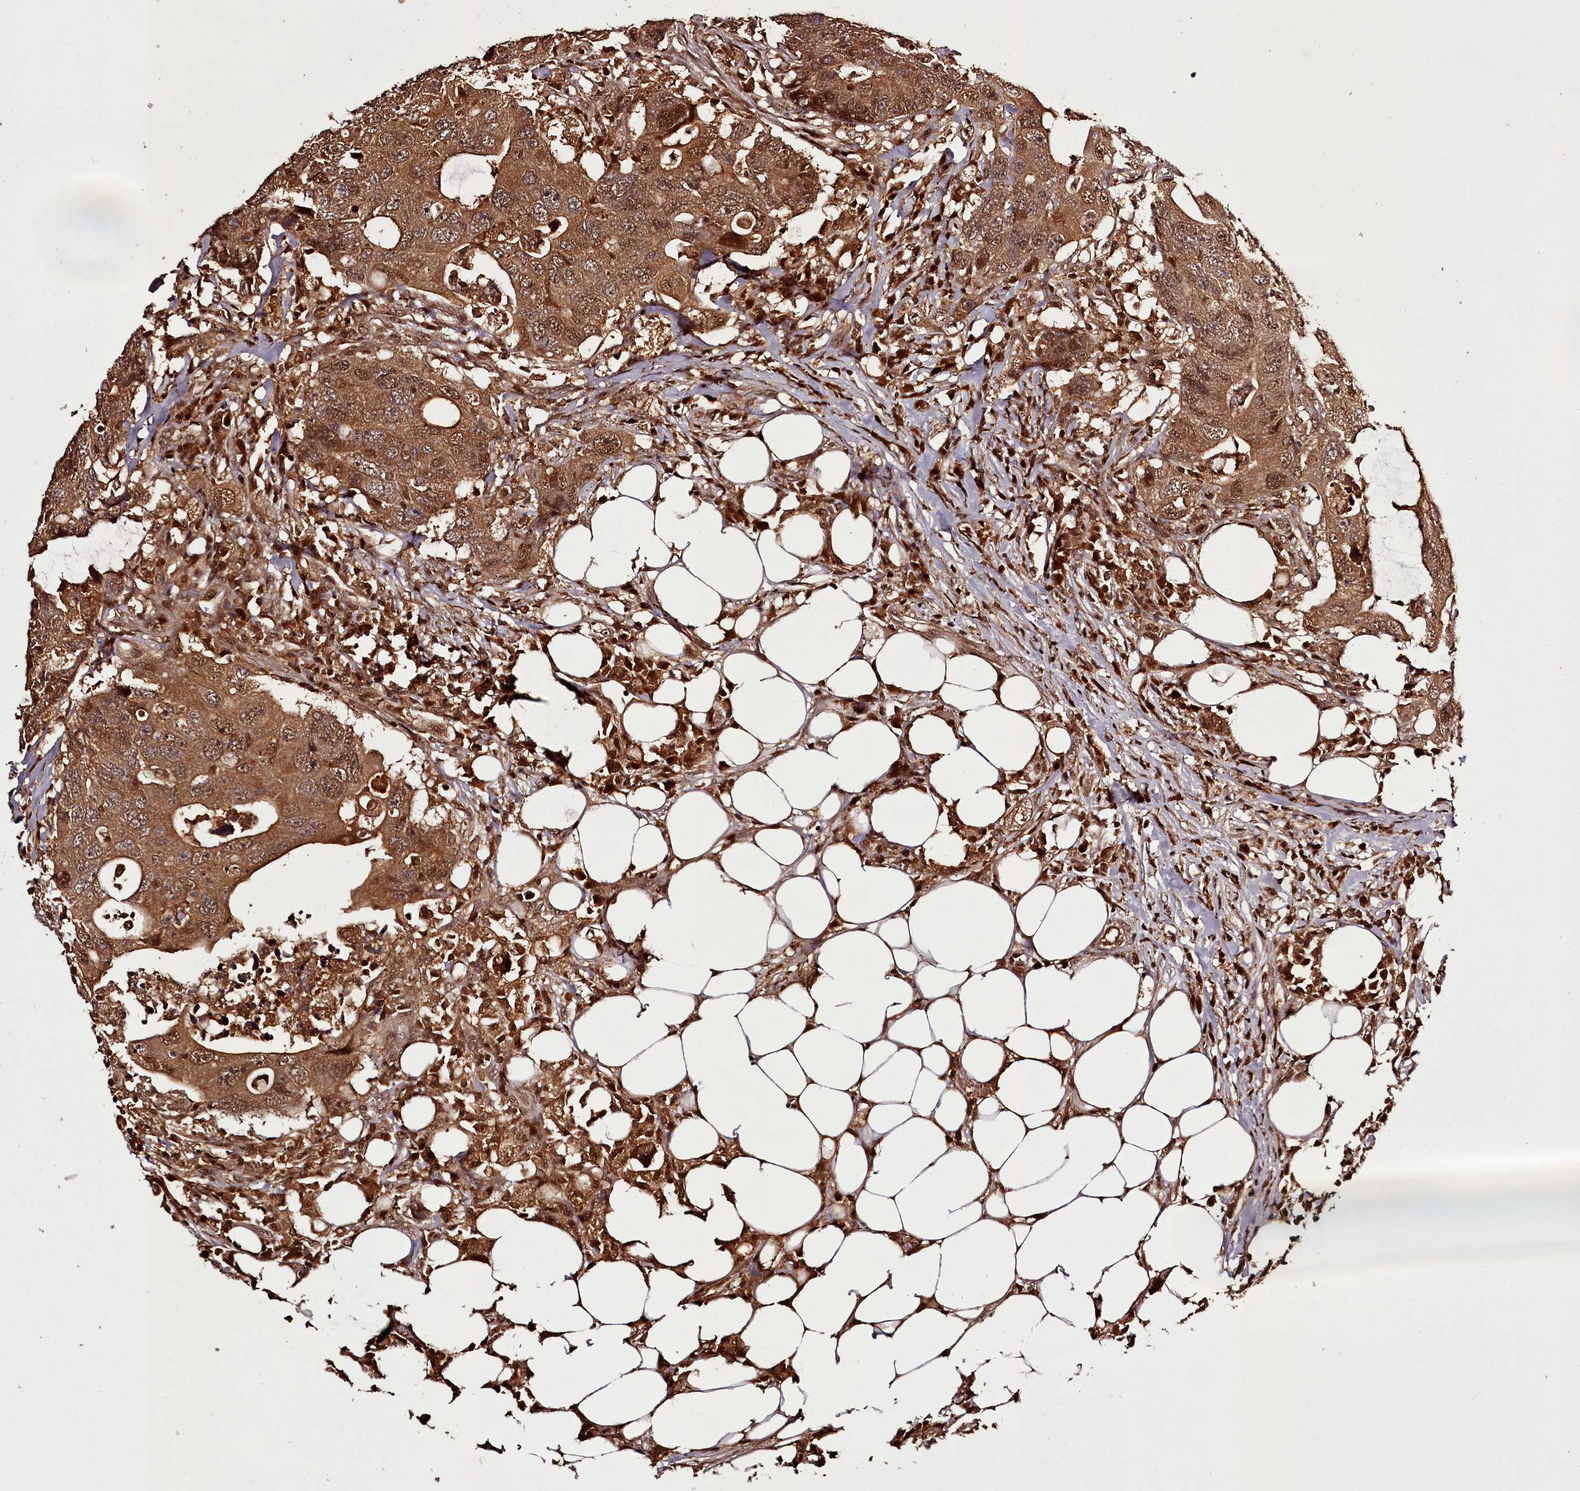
{"staining": {"intensity": "moderate", "quantity": ">75%", "location": "cytoplasmic/membranous,nuclear"}, "tissue": "colorectal cancer", "cell_type": "Tumor cells", "image_type": "cancer", "snomed": [{"axis": "morphology", "description": "Adenocarcinoma, NOS"}, {"axis": "topography", "description": "Colon"}], "caption": "Immunohistochemistry (IHC) image of human colorectal adenocarcinoma stained for a protein (brown), which exhibits medium levels of moderate cytoplasmic/membranous and nuclear staining in approximately >75% of tumor cells.", "gene": "NPRL2", "patient": {"sex": "male", "age": 71}}